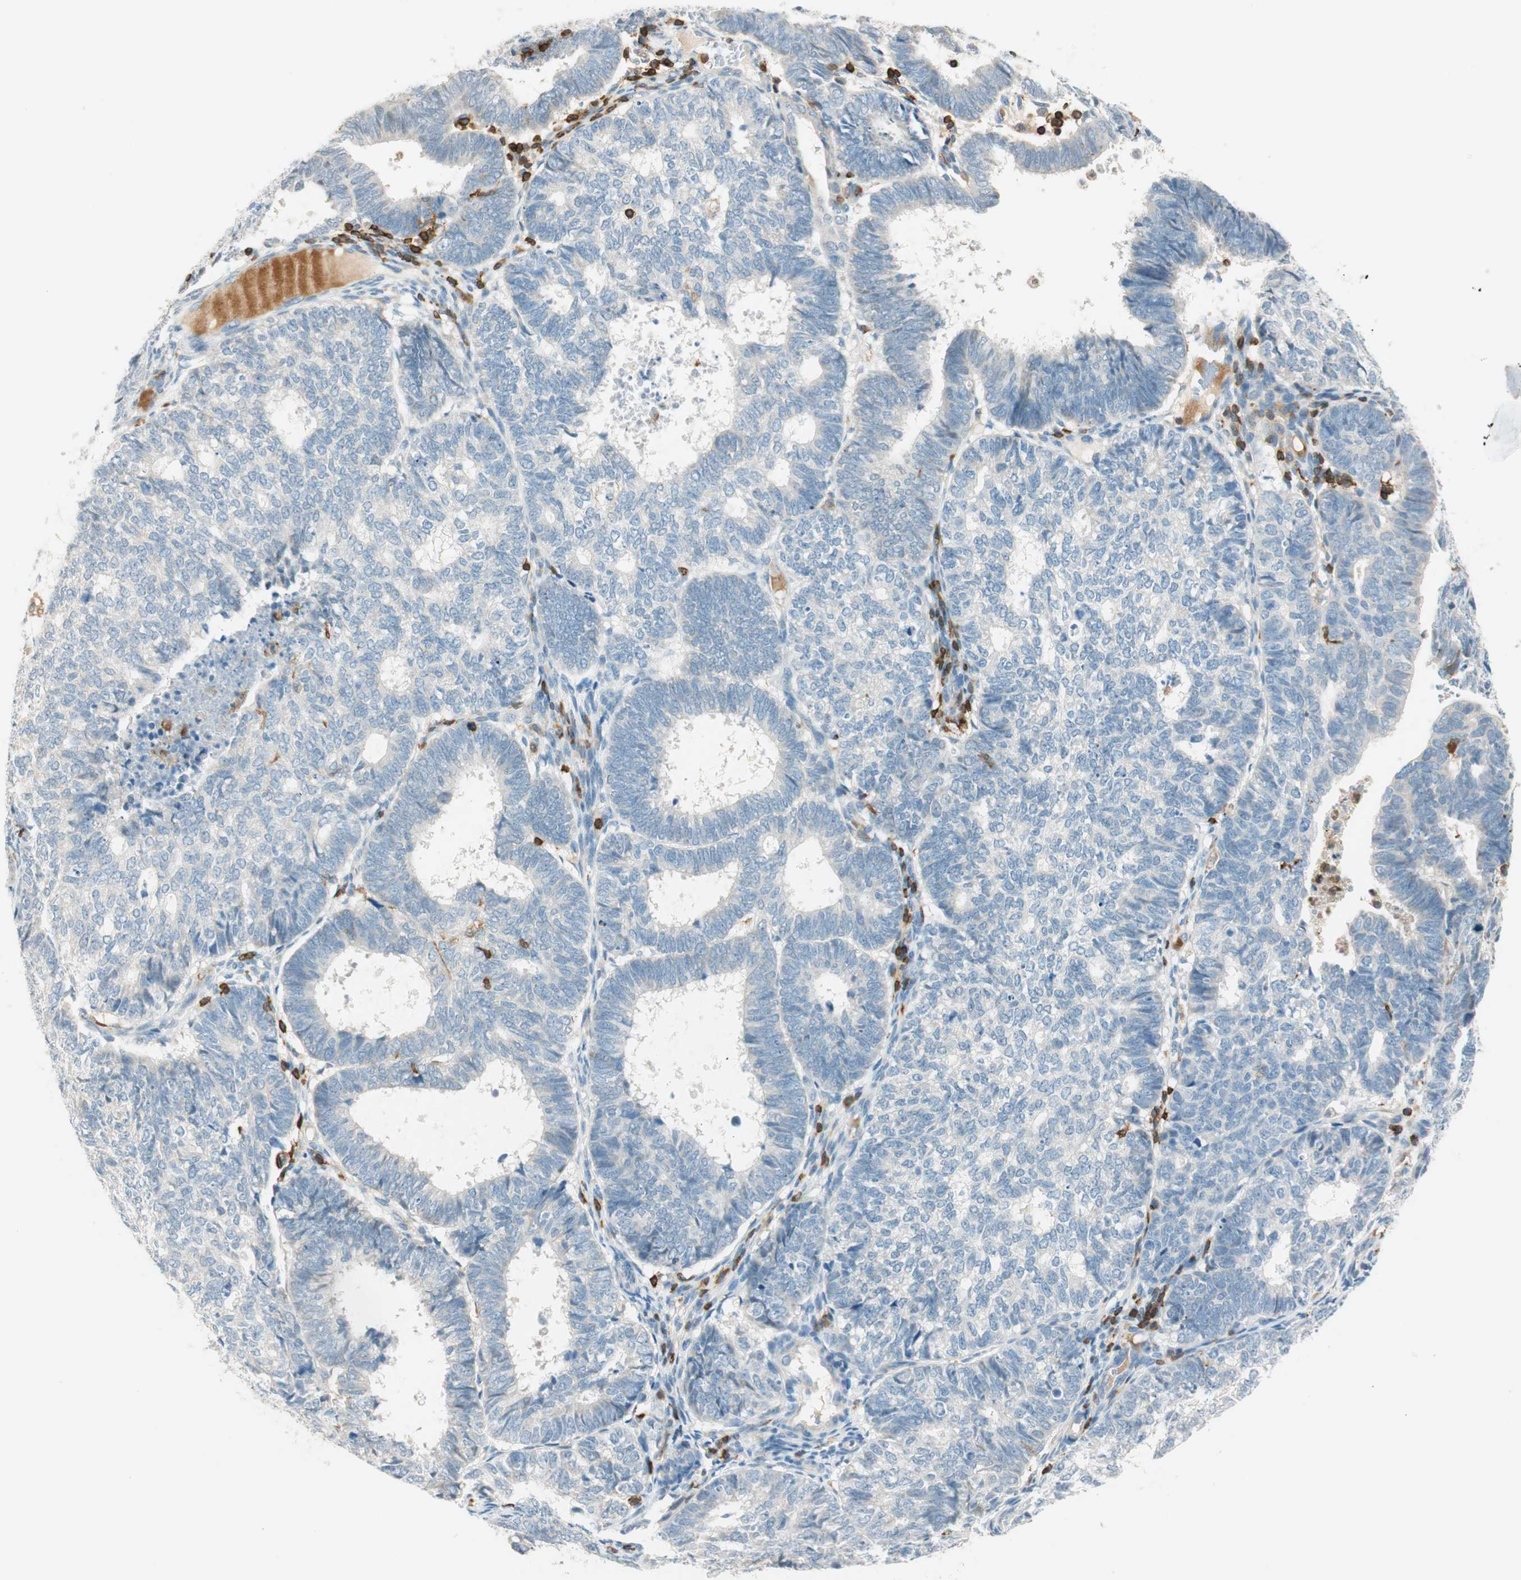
{"staining": {"intensity": "negative", "quantity": "none", "location": "none"}, "tissue": "endometrial cancer", "cell_type": "Tumor cells", "image_type": "cancer", "snomed": [{"axis": "morphology", "description": "Adenocarcinoma, NOS"}, {"axis": "topography", "description": "Uterus"}], "caption": "DAB (3,3'-diaminobenzidine) immunohistochemical staining of endometrial adenocarcinoma displays no significant staining in tumor cells.", "gene": "HPGD", "patient": {"sex": "female", "age": 60}}